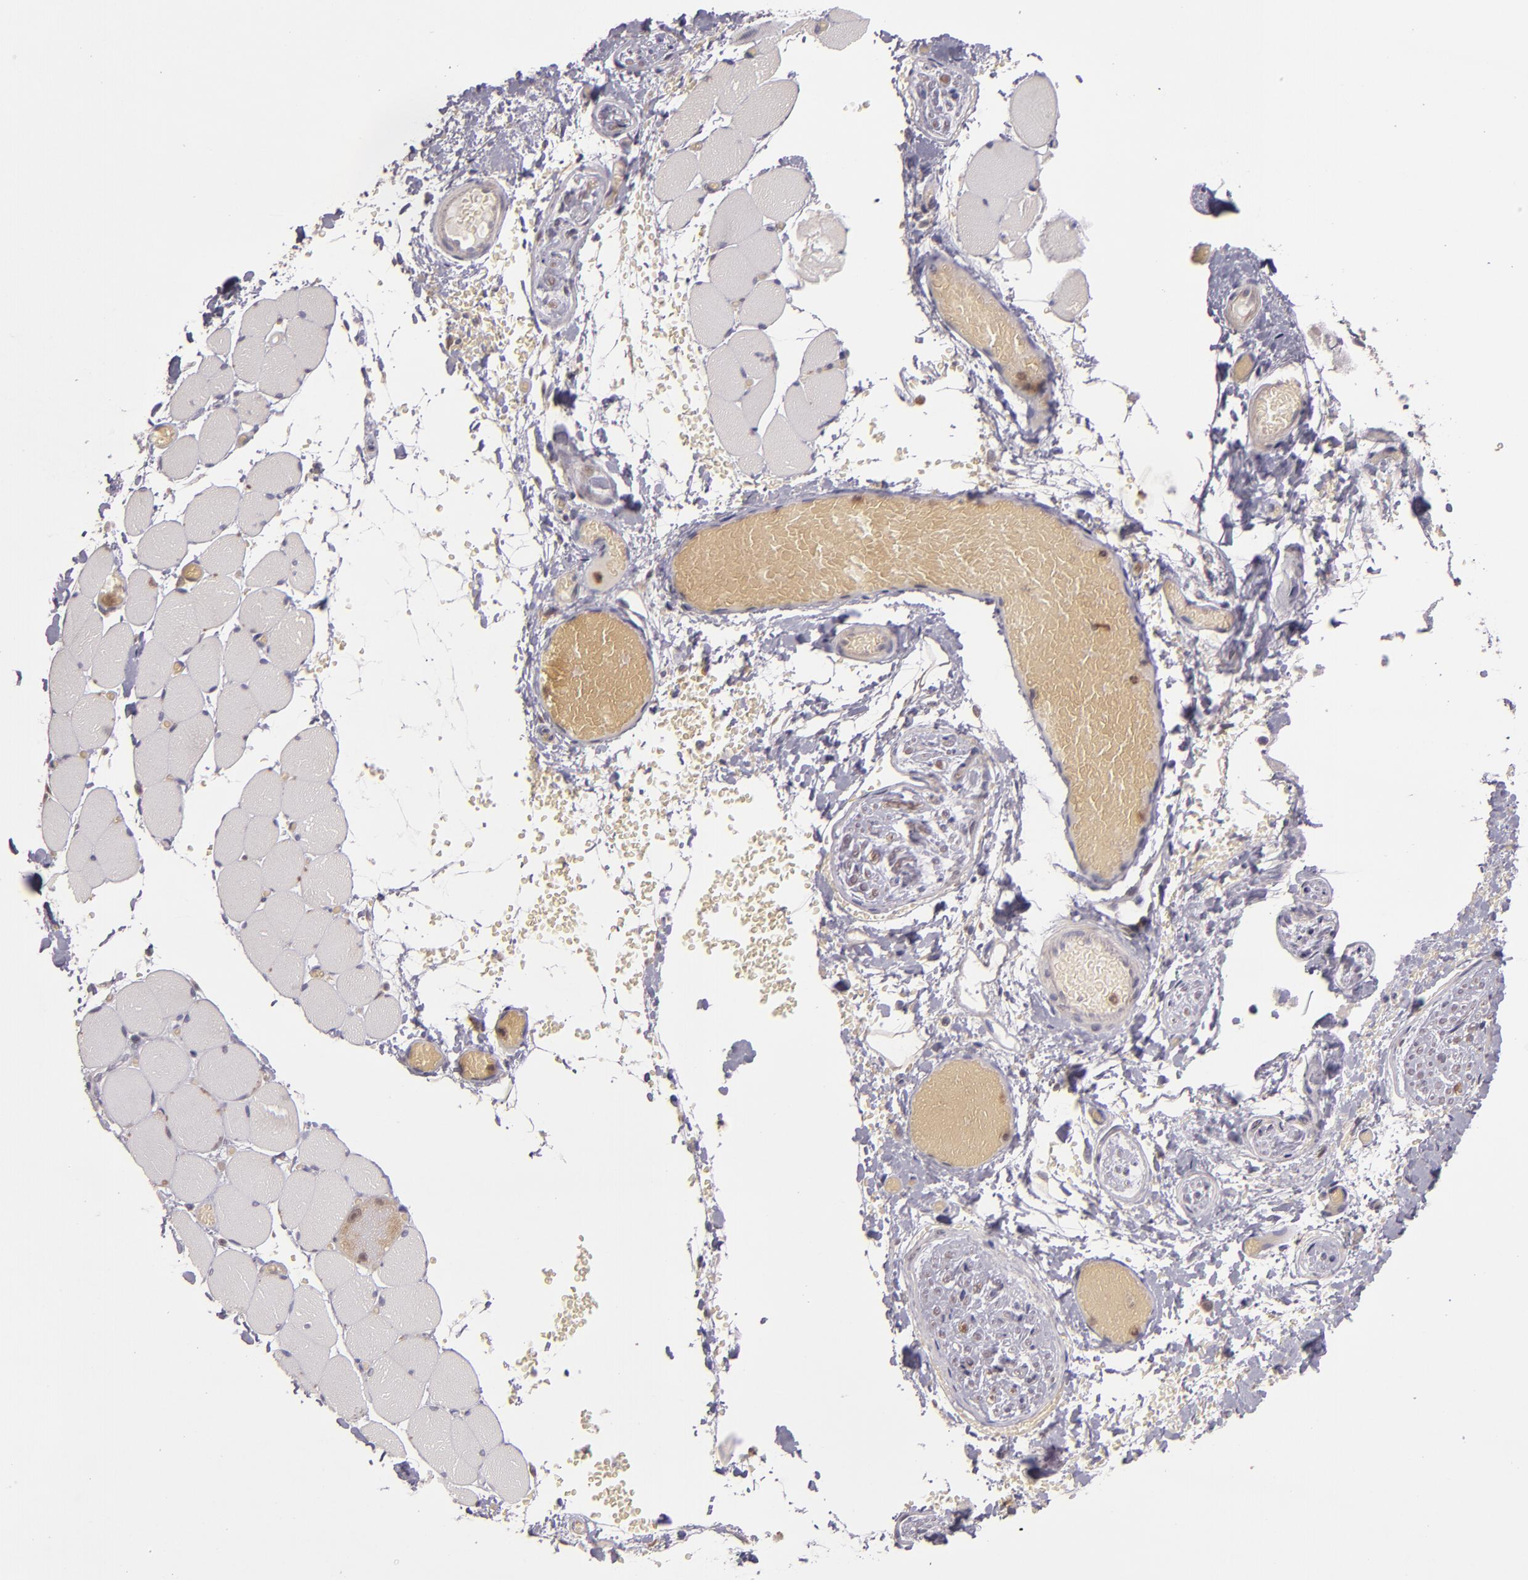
{"staining": {"intensity": "negative", "quantity": "none", "location": "none"}, "tissue": "skeletal muscle", "cell_type": "Myocytes", "image_type": "normal", "snomed": [{"axis": "morphology", "description": "Normal tissue, NOS"}, {"axis": "topography", "description": "Skeletal muscle"}, {"axis": "topography", "description": "Soft tissue"}], "caption": "Photomicrograph shows no significant protein positivity in myocytes of unremarkable skeletal muscle.", "gene": "FHIT", "patient": {"sex": "female", "age": 58}}